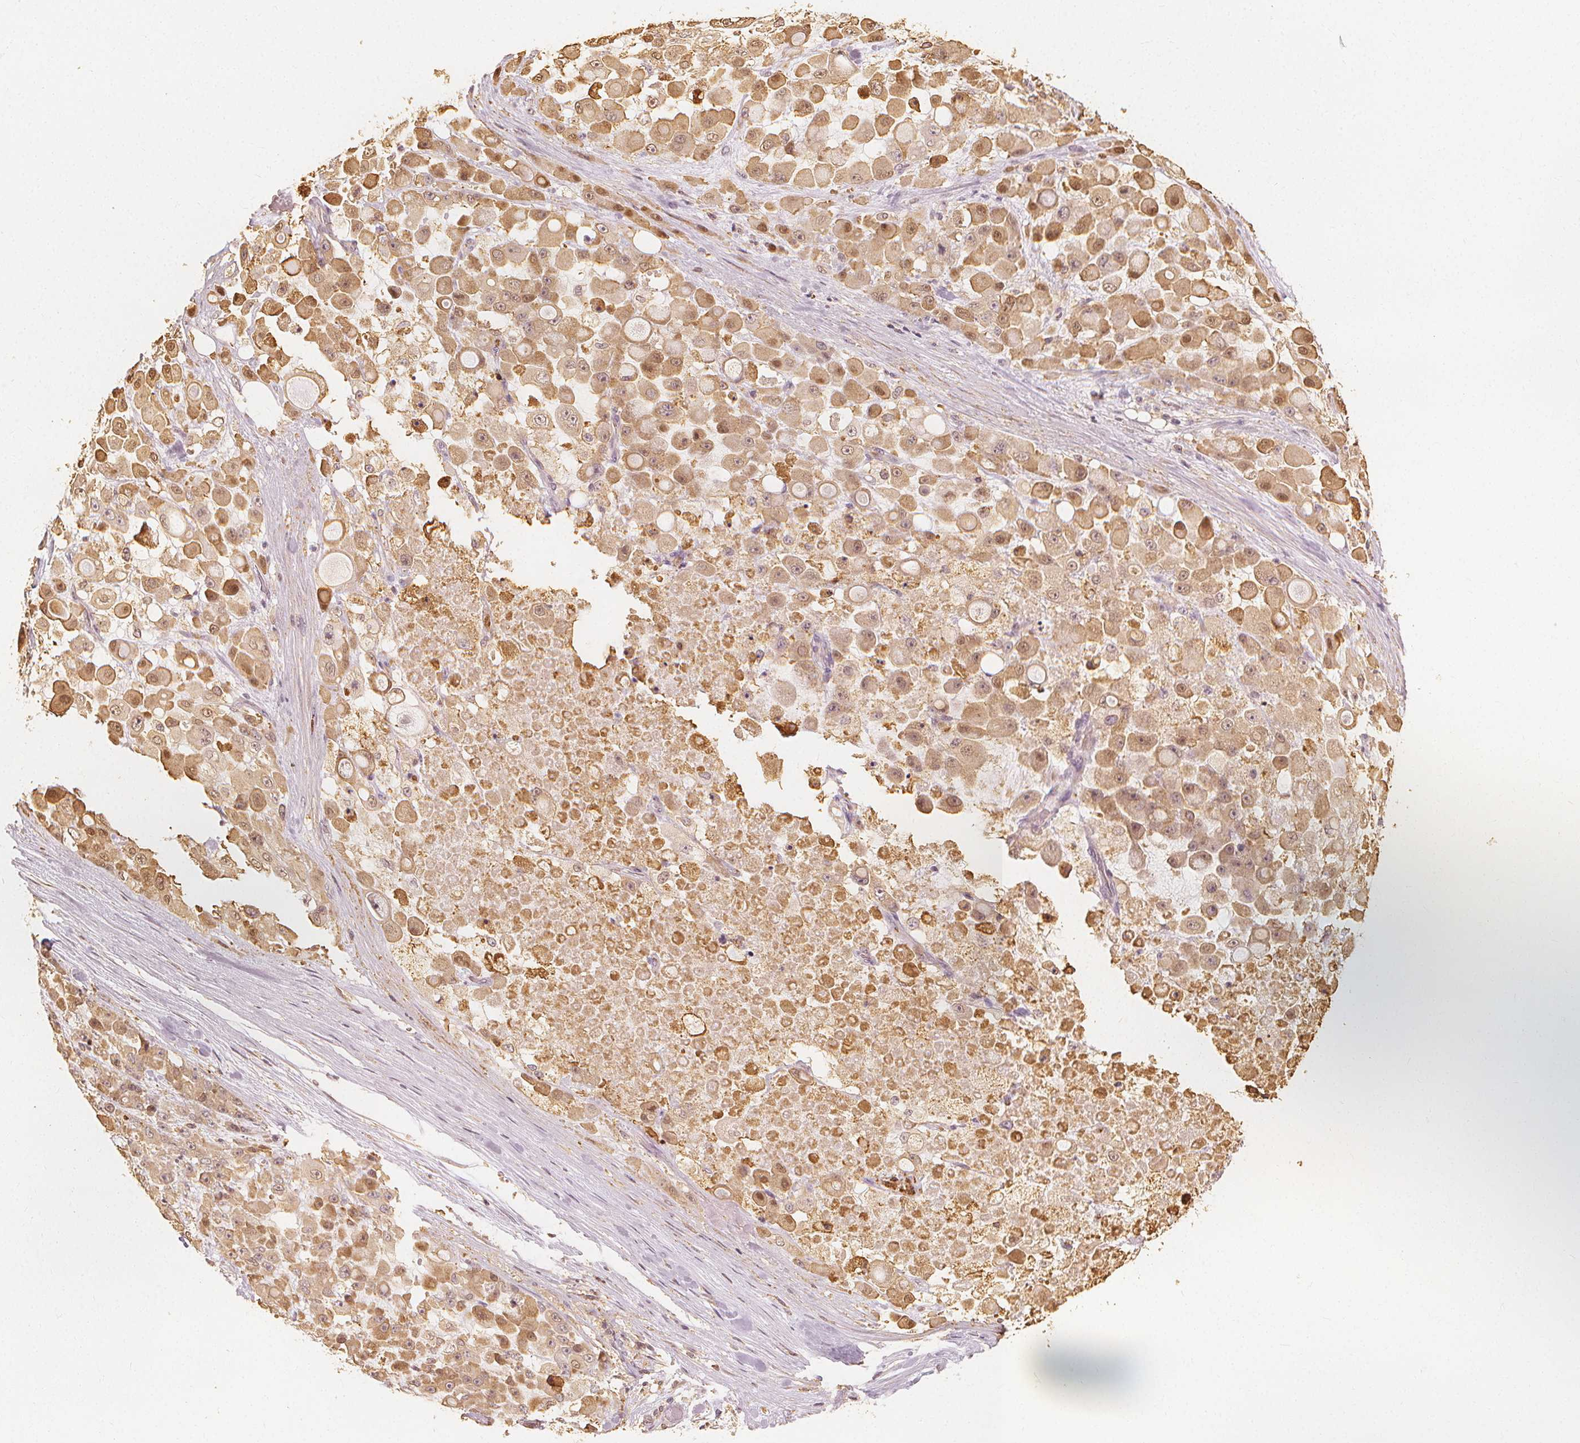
{"staining": {"intensity": "moderate", "quantity": ">75%", "location": "cytoplasmic/membranous,nuclear"}, "tissue": "stomach cancer", "cell_type": "Tumor cells", "image_type": "cancer", "snomed": [{"axis": "morphology", "description": "Adenocarcinoma, NOS"}, {"axis": "topography", "description": "Stomach"}], "caption": "A micrograph of human stomach cancer (adenocarcinoma) stained for a protein displays moderate cytoplasmic/membranous and nuclear brown staining in tumor cells. Nuclei are stained in blue.", "gene": "ARHGAP26", "patient": {"sex": "female", "age": 76}}